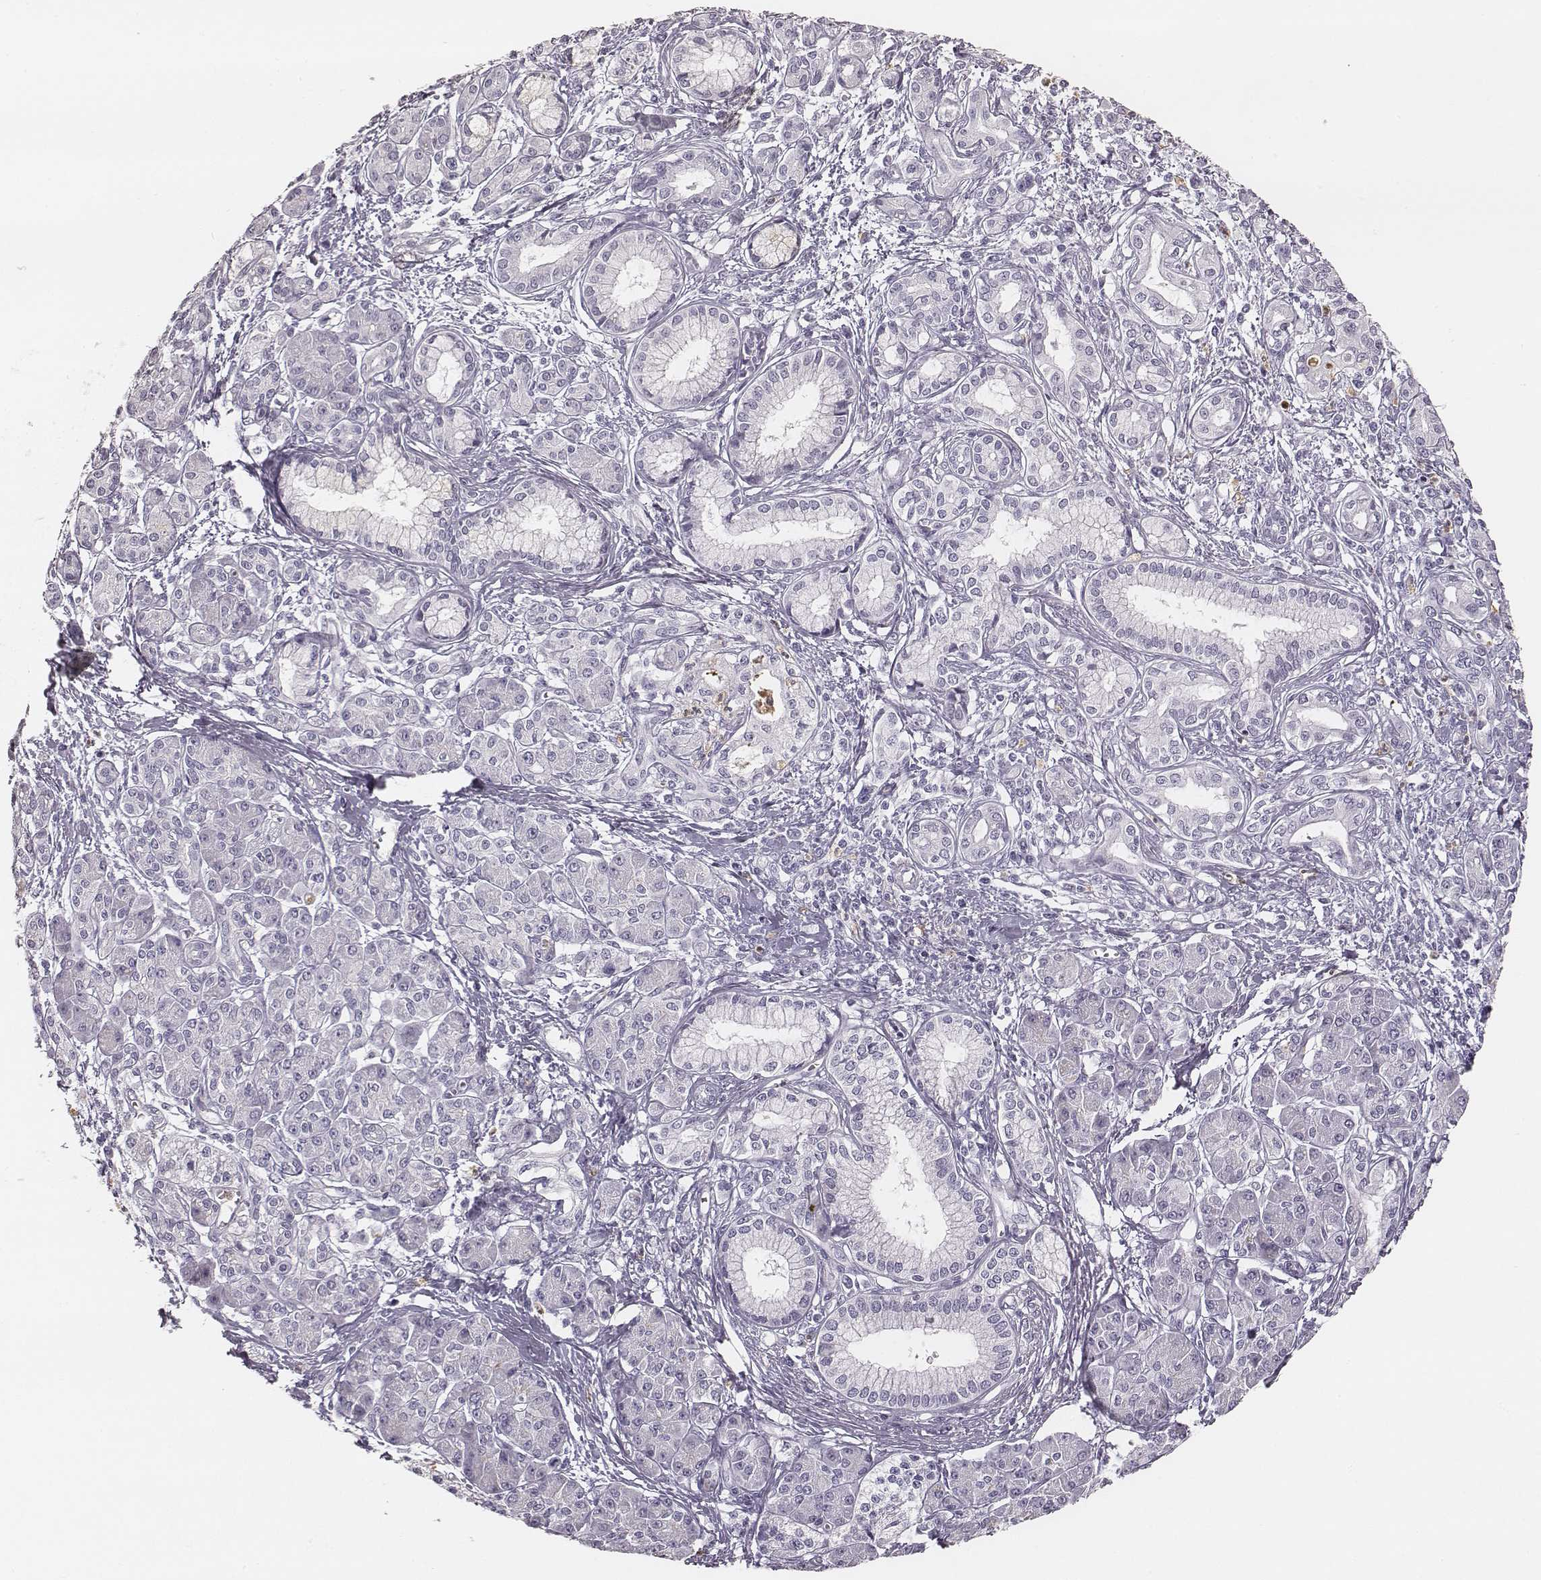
{"staining": {"intensity": "negative", "quantity": "none", "location": "none"}, "tissue": "pancreatic cancer", "cell_type": "Tumor cells", "image_type": "cancer", "snomed": [{"axis": "morphology", "description": "Adenocarcinoma, NOS"}, {"axis": "topography", "description": "Pancreas"}], "caption": "Histopathology image shows no protein staining in tumor cells of pancreatic adenocarcinoma tissue.", "gene": "KCNJ12", "patient": {"sex": "male", "age": 70}}